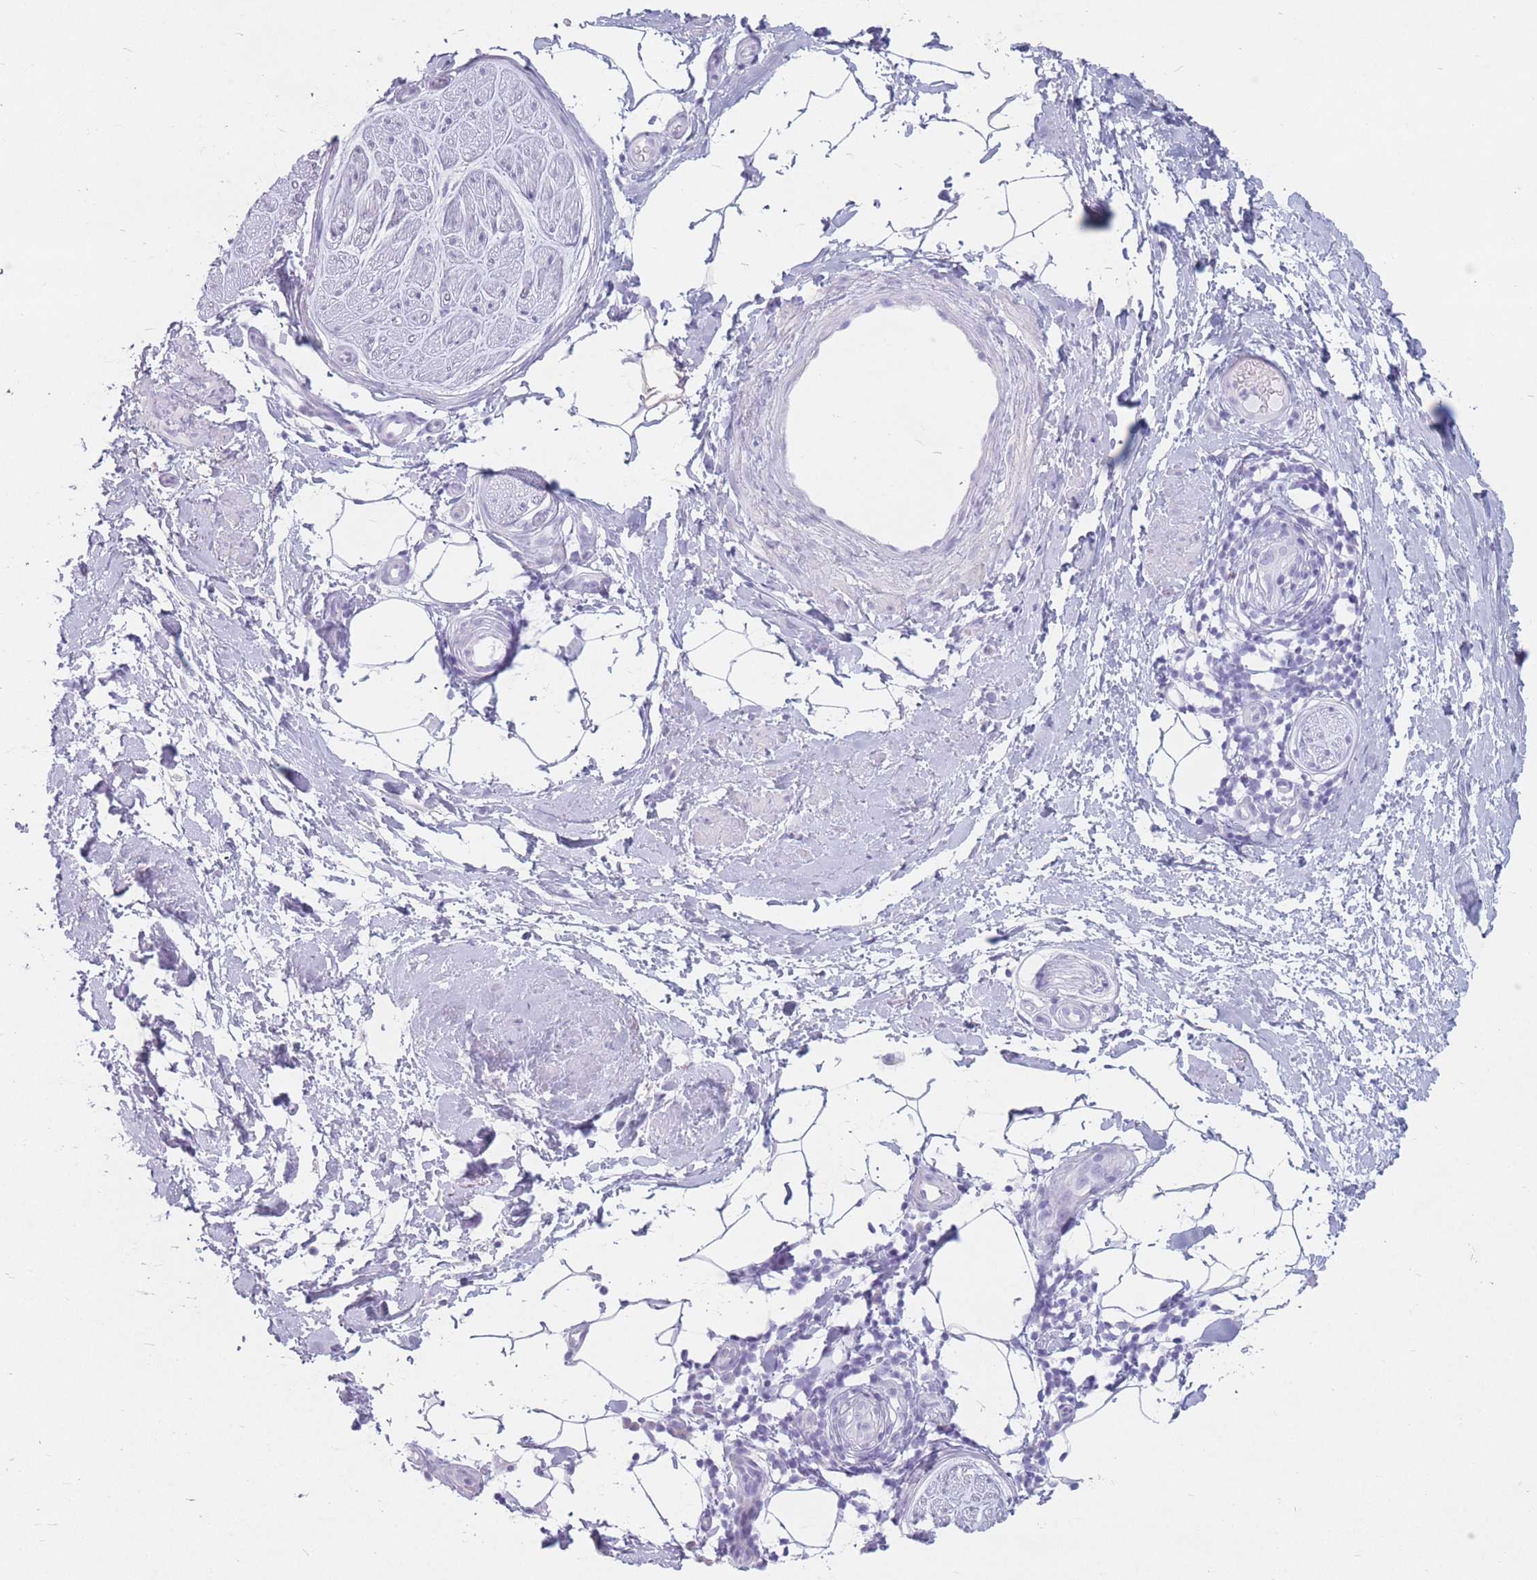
{"staining": {"intensity": "negative", "quantity": "none", "location": "none"}, "tissue": "adipose tissue", "cell_type": "Adipocytes", "image_type": "normal", "snomed": [{"axis": "morphology", "description": "Normal tissue, NOS"}, {"axis": "topography", "description": "Soft tissue"}, {"axis": "topography", "description": "Adipose tissue"}, {"axis": "topography", "description": "Vascular tissue"}, {"axis": "topography", "description": "Peripheral nerve tissue"}], "caption": "IHC of benign human adipose tissue reveals no staining in adipocytes. Brightfield microscopy of immunohistochemistry (IHC) stained with DAB (3,3'-diaminobenzidine) (brown) and hematoxylin (blue), captured at high magnification.", "gene": "ST3GAL5", "patient": {"sex": "male", "age": 74}}